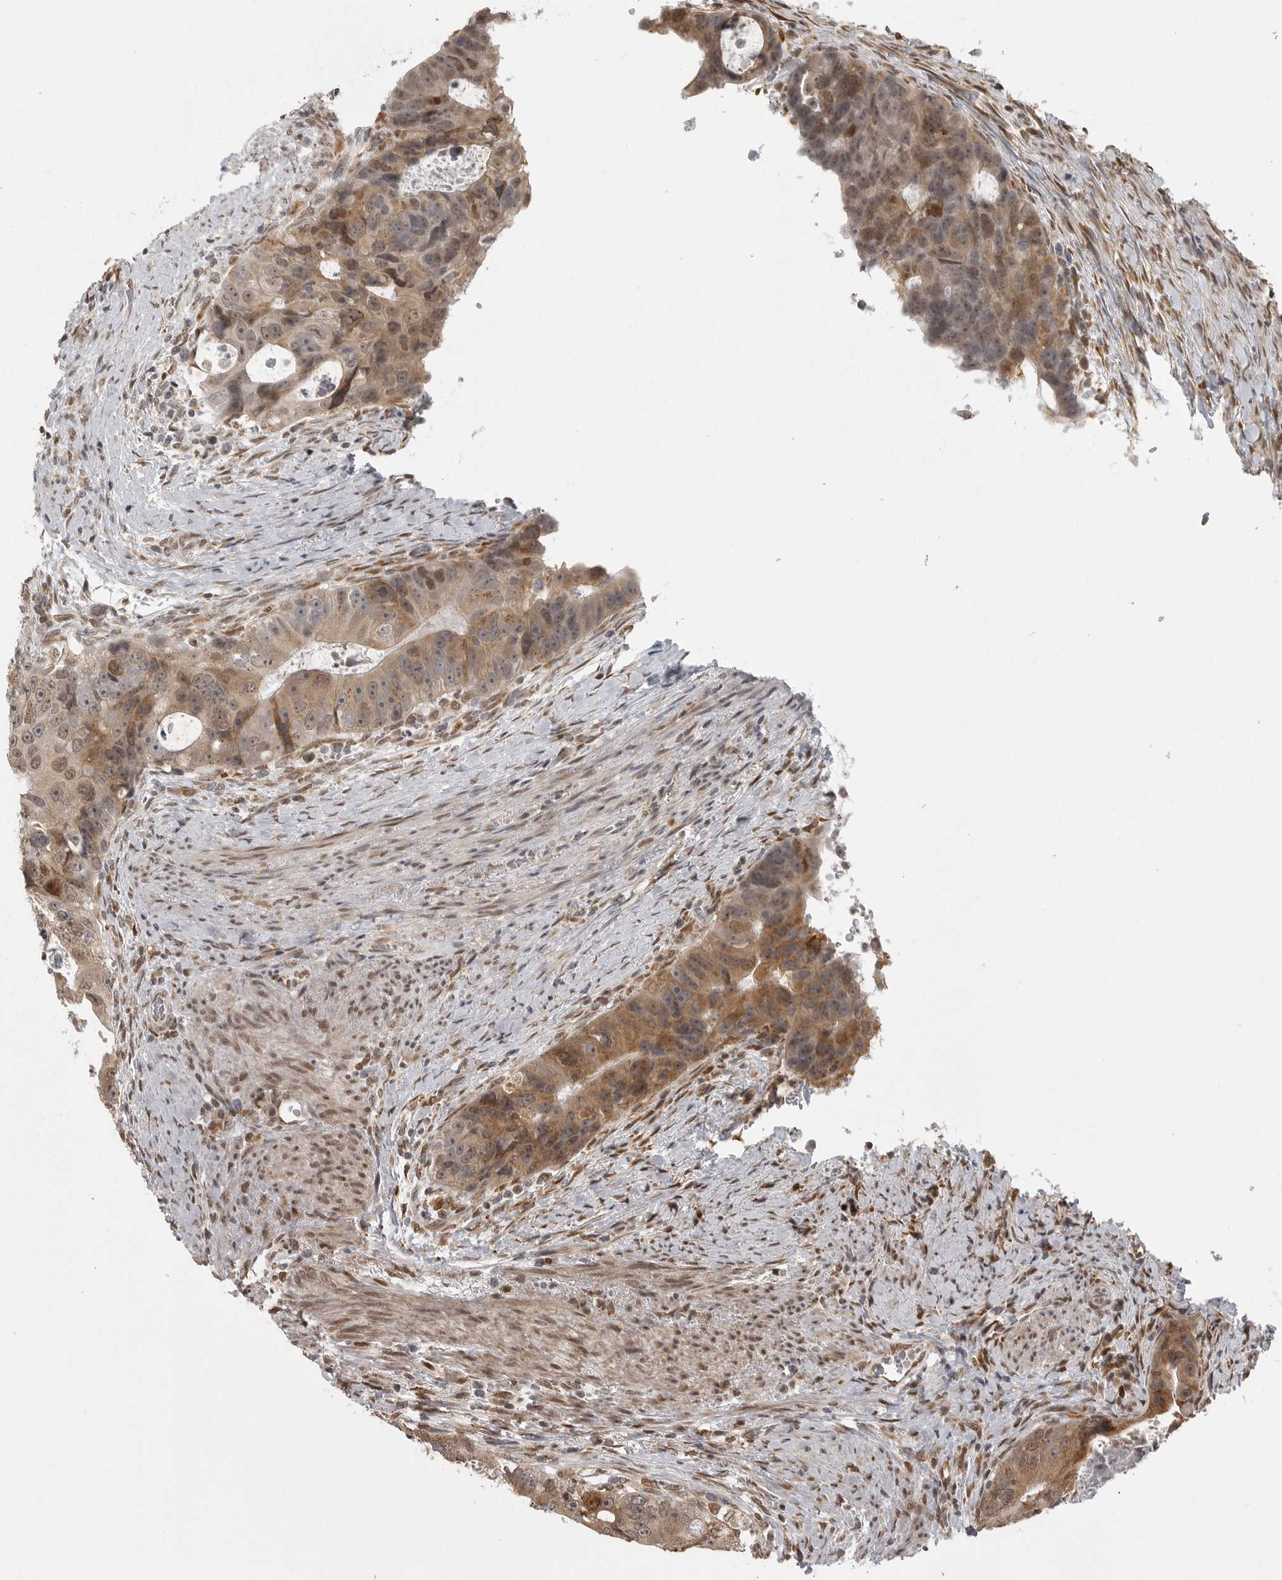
{"staining": {"intensity": "moderate", "quantity": ">75%", "location": "cytoplasmic/membranous,nuclear"}, "tissue": "colorectal cancer", "cell_type": "Tumor cells", "image_type": "cancer", "snomed": [{"axis": "morphology", "description": "Adenocarcinoma, NOS"}, {"axis": "topography", "description": "Rectum"}], "caption": "DAB (3,3'-diaminobenzidine) immunohistochemical staining of human colorectal cancer (adenocarcinoma) demonstrates moderate cytoplasmic/membranous and nuclear protein positivity in approximately >75% of tumor cells. (Stains: DAB in brown, nuclei in blue, Microscopy: brightfield microscopy at high magnification).", "gene": "ISG20L2", "patient": {"sex": "male", "age": 59}}